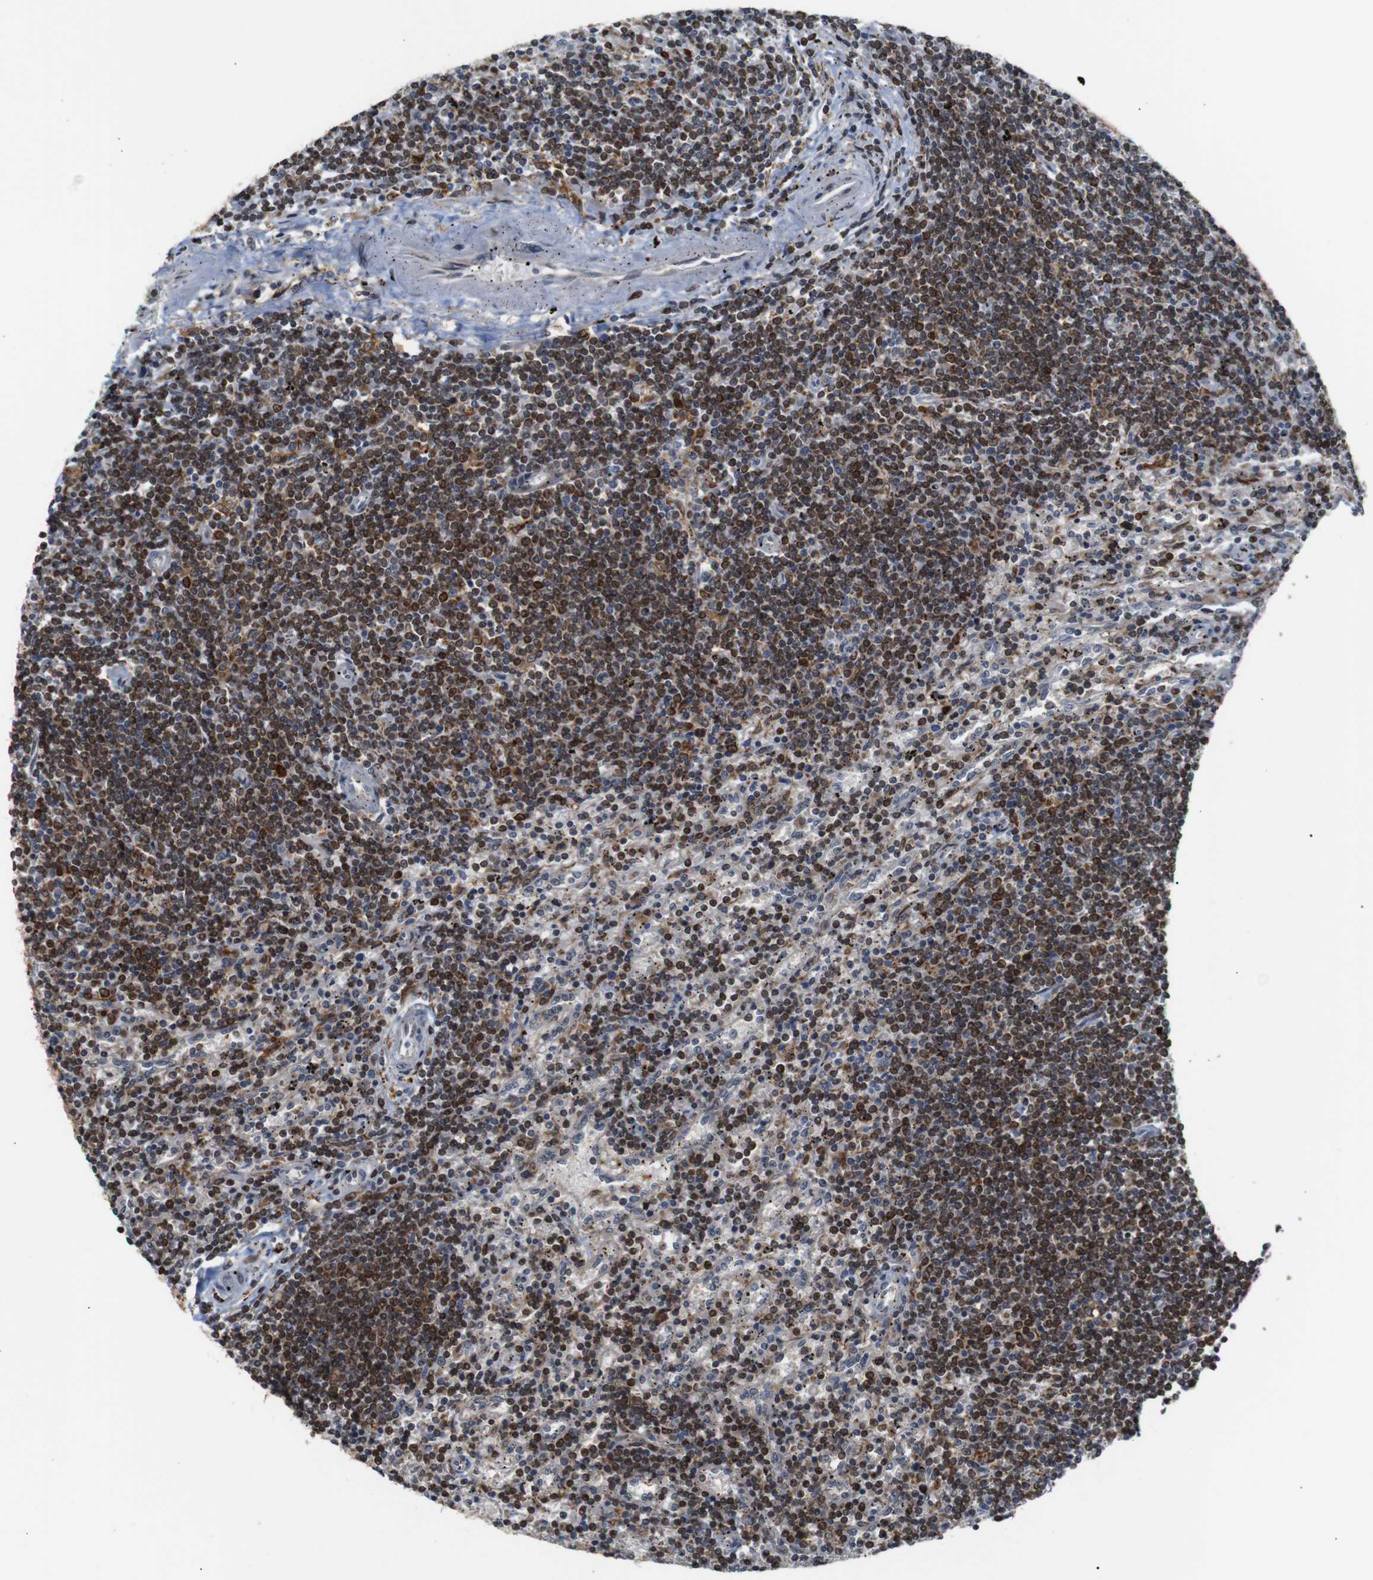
{"staining": {"intensity": "moderate", "quantity": ">75%", "location": "cytoplasmic/membranous"}, "tissue": "lymphoma", "cell_type": "Tumor cells", "image_type": "cancer", "snomed": [{"axis": "morphology", "description": "Malignant lymphoma, non-Hodgkin's type, Low grade"}, {"axis": "topography", "description": "Spleen"}], "caption": "An immunohistochemistry (IHC) photomicrograph of neoplastic tissue is shown. Protein staining in brown labels moderate cytoplasmic/membranous positivity in lymphoma within tumor cells.", "gene": "PTPN1", "patient": {"sex": "male", "age": 76}}